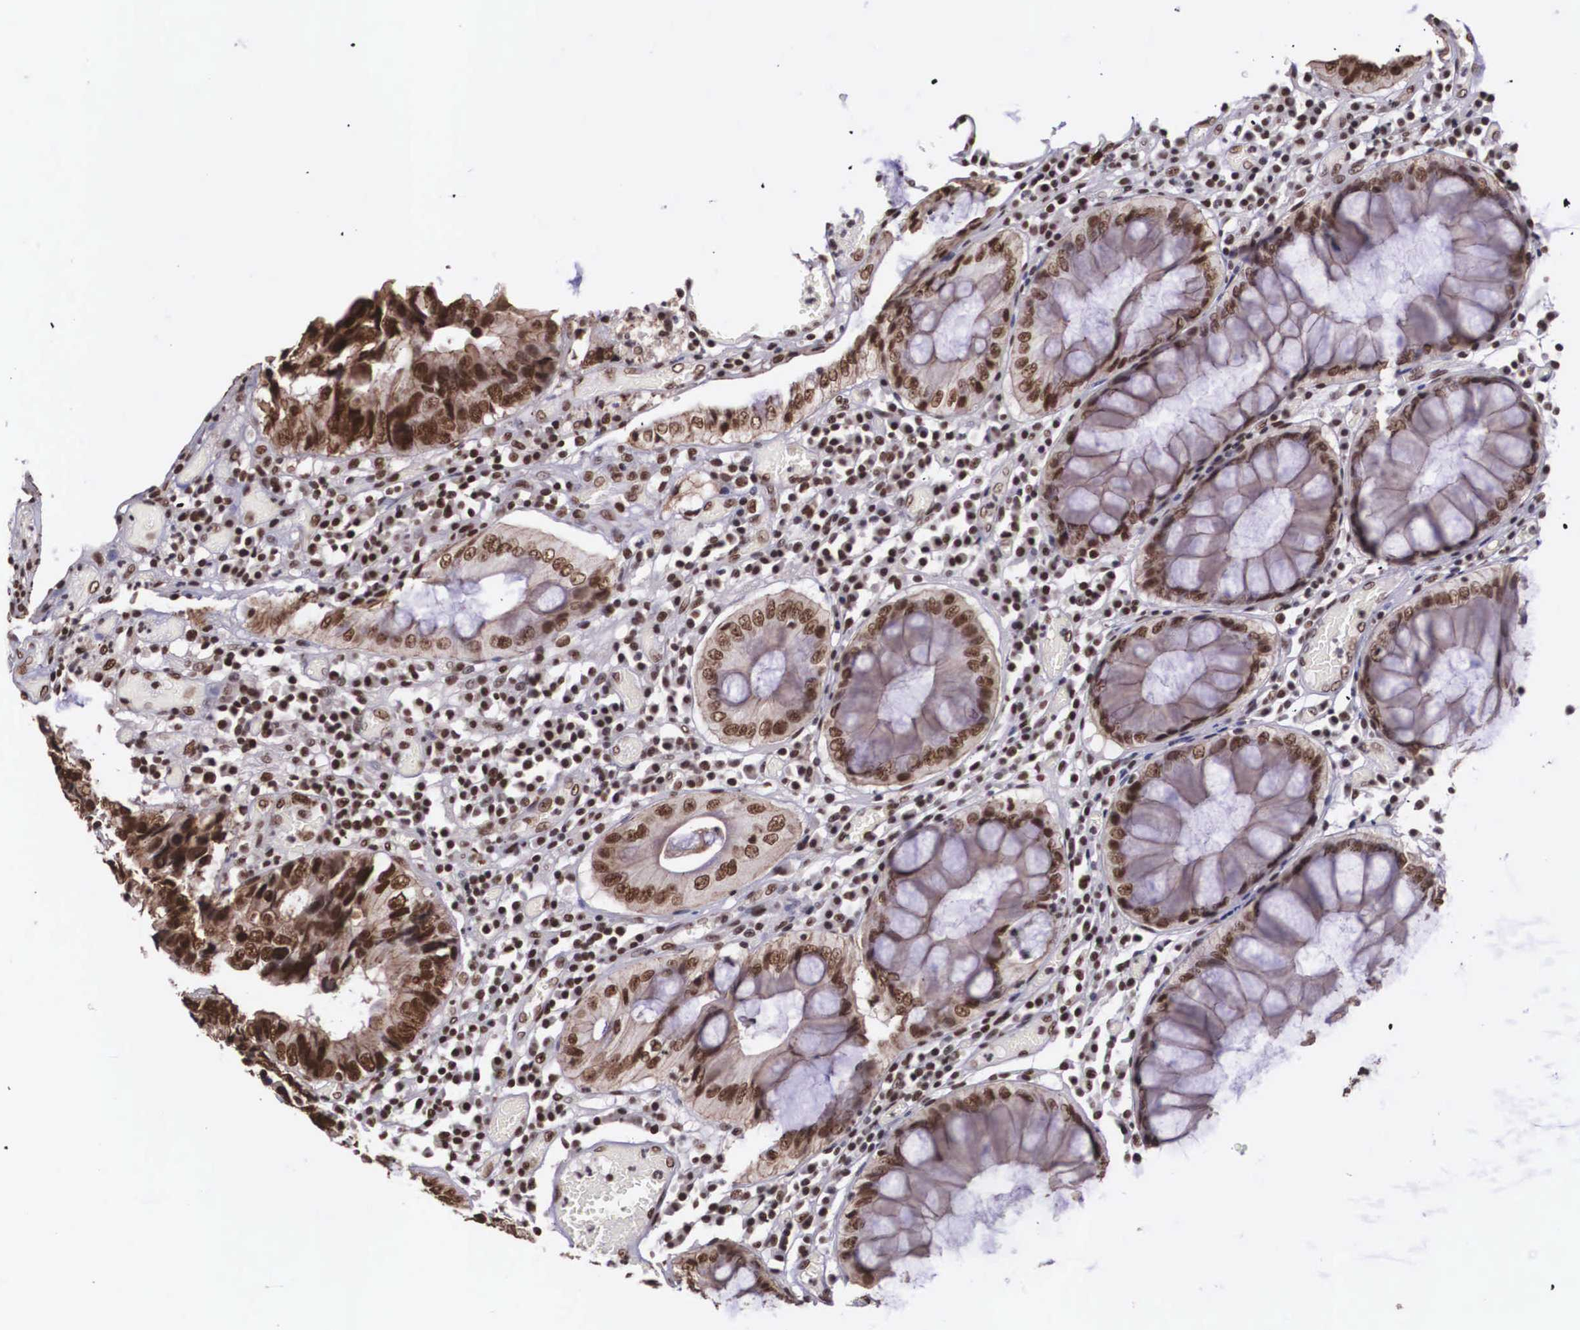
{"staining": {"intensity": "strong", "quantity": ">75%", "location": "cytoplasmic/membranous,nuclear"}, "tissue": "colorectal cancer", "cell_type": "Tumor cells", "image_type": "cancer", "snomed": [{"axis": "morphology", "description": "Adenocarcinoma, NOS"}, {"axis": "topography", "description": "Rectum"}], "caption": "Protein expression analysis of human colorectal cancer reveals strong cytoplasmic/membranous and nuclear expression in about >75% of tumor cells.", "gene": "POLR2F", "patient": {"sex": "female", "age": 98}}